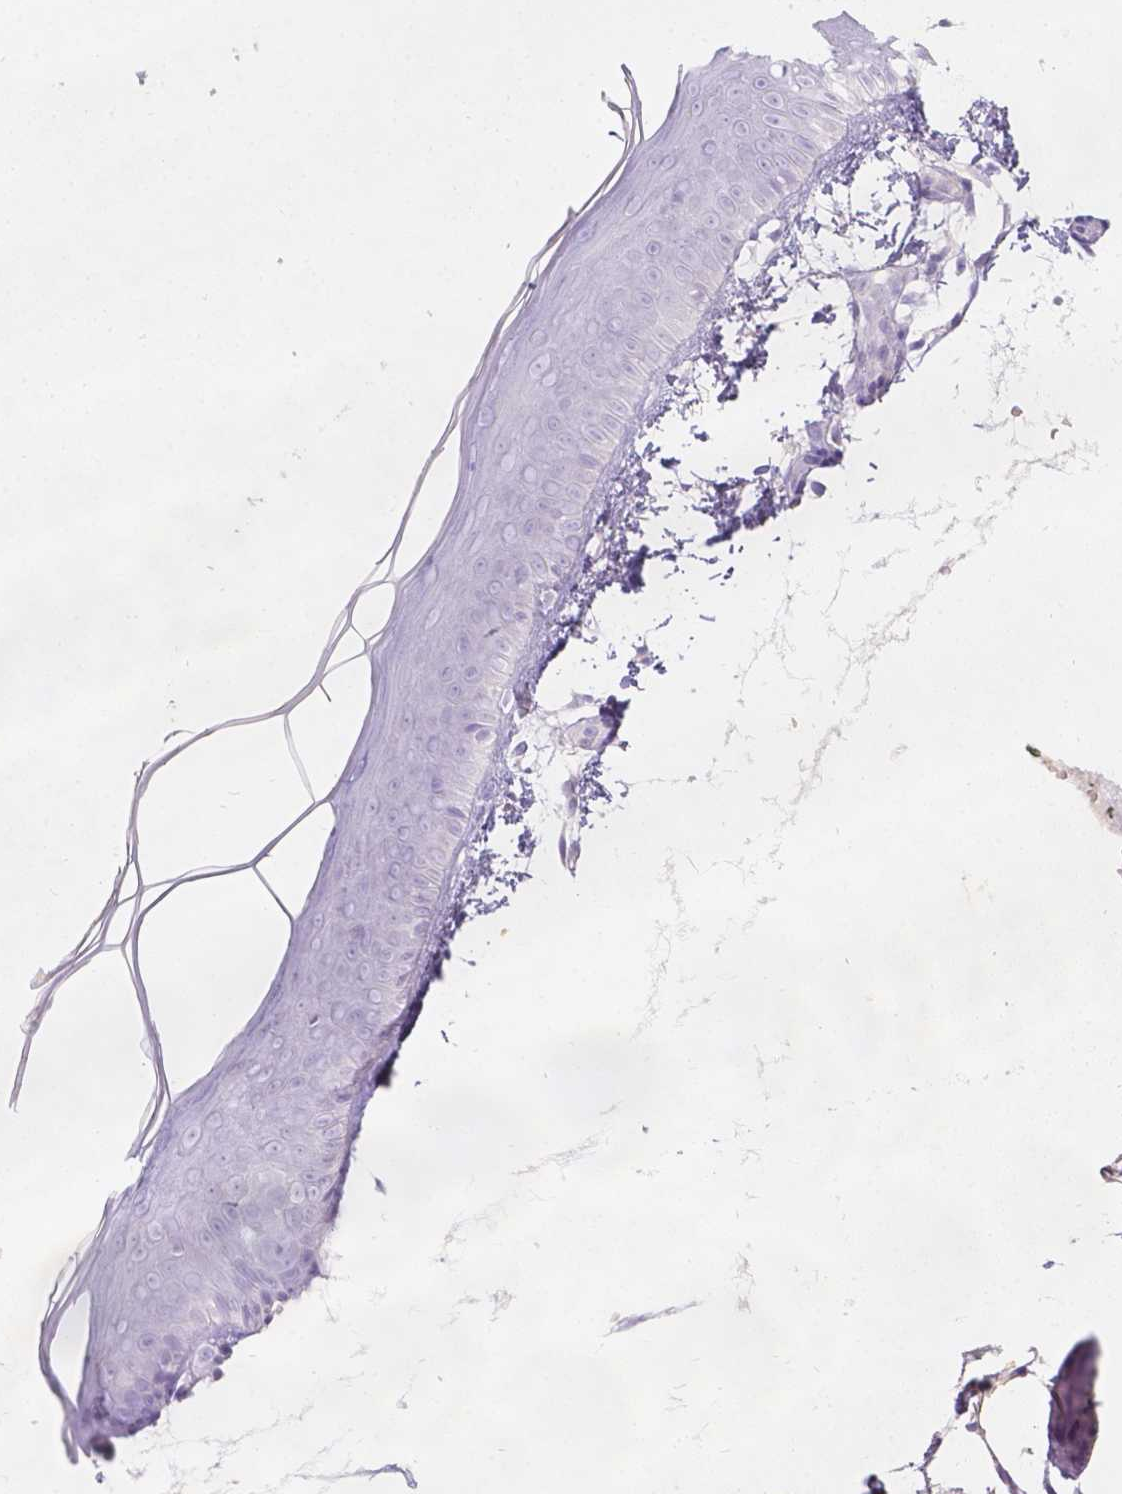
{"staining": {"intensity": "negative", "quantity": "none", "location": "none"}, "tissue": "skin", "cell_type": "Fibroblasts", "image_type": "normal", "snomed": [{"axis": "morphology", "description": "Normal tissue, NOS"}, {"axis": "topography", "description": "Skin"}], "caption": "DAB (3,3'-diaminobenzidine) immunohistochemical staining of unremarkable human skin displays no significant positivity in fibroblasts.", "gene": "GAL3ST2", "patient": {"sex": "female", "age": 62}}